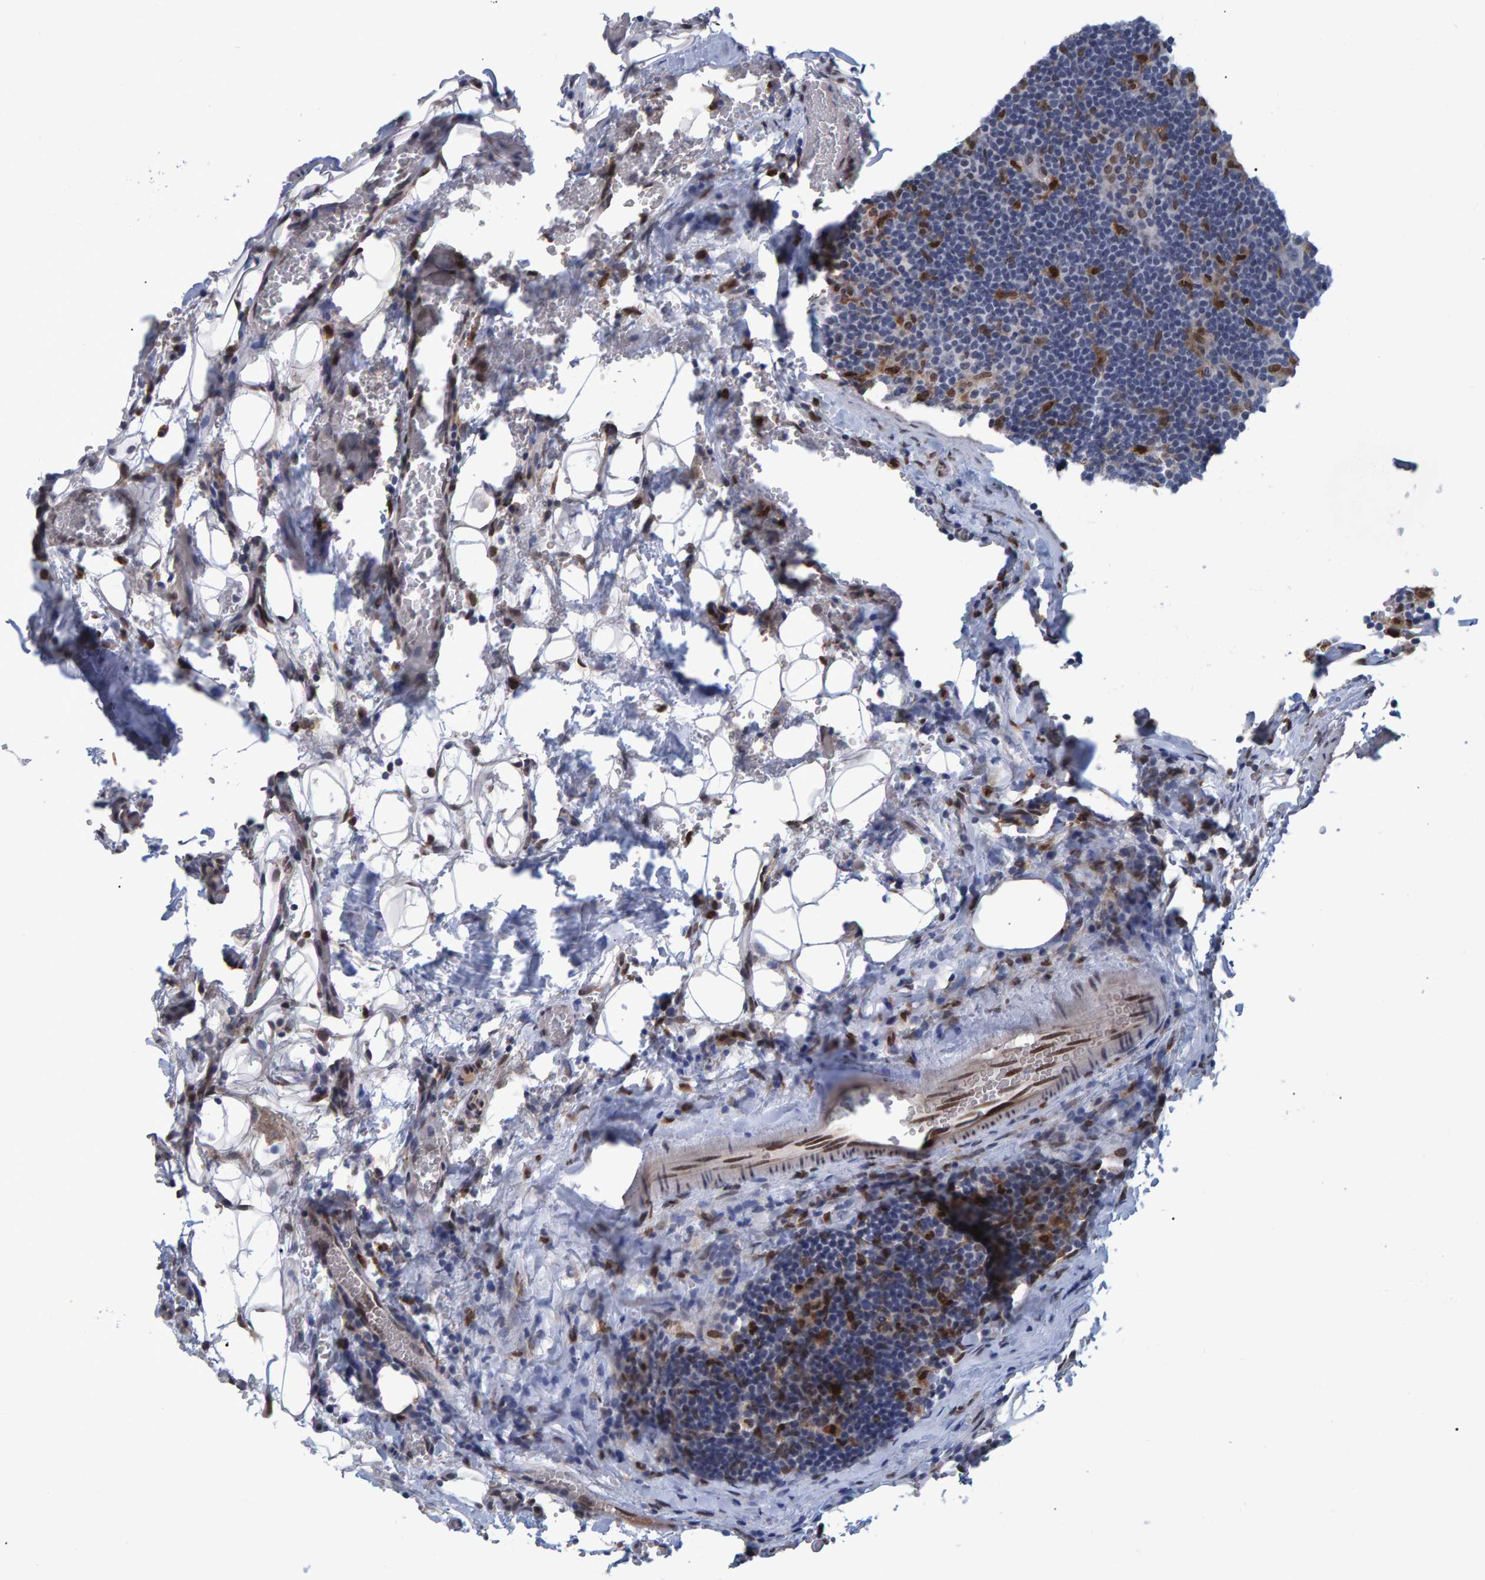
{"staining": {"intensity": "negative", "quantity": "none", "location": "none"}, "tissue": "lymphoma", "cell_type": "Tumor cells", "image_type": "cancer", "snomed": [{"axis": "morphology", "description": "Hodgkin's disease, NOS"}, {"axis": "topography", "description": "Lymph node"}], "caption": "Immunohistochemical staining of Hodgkin's disease reveals no significant expression in tumor cells. (DAB (3,3'-diaminobenzidine) IHC with hematoxylin counter stain).", "gene": "QKI", "patient": {"sex": "female", "age": 57}}